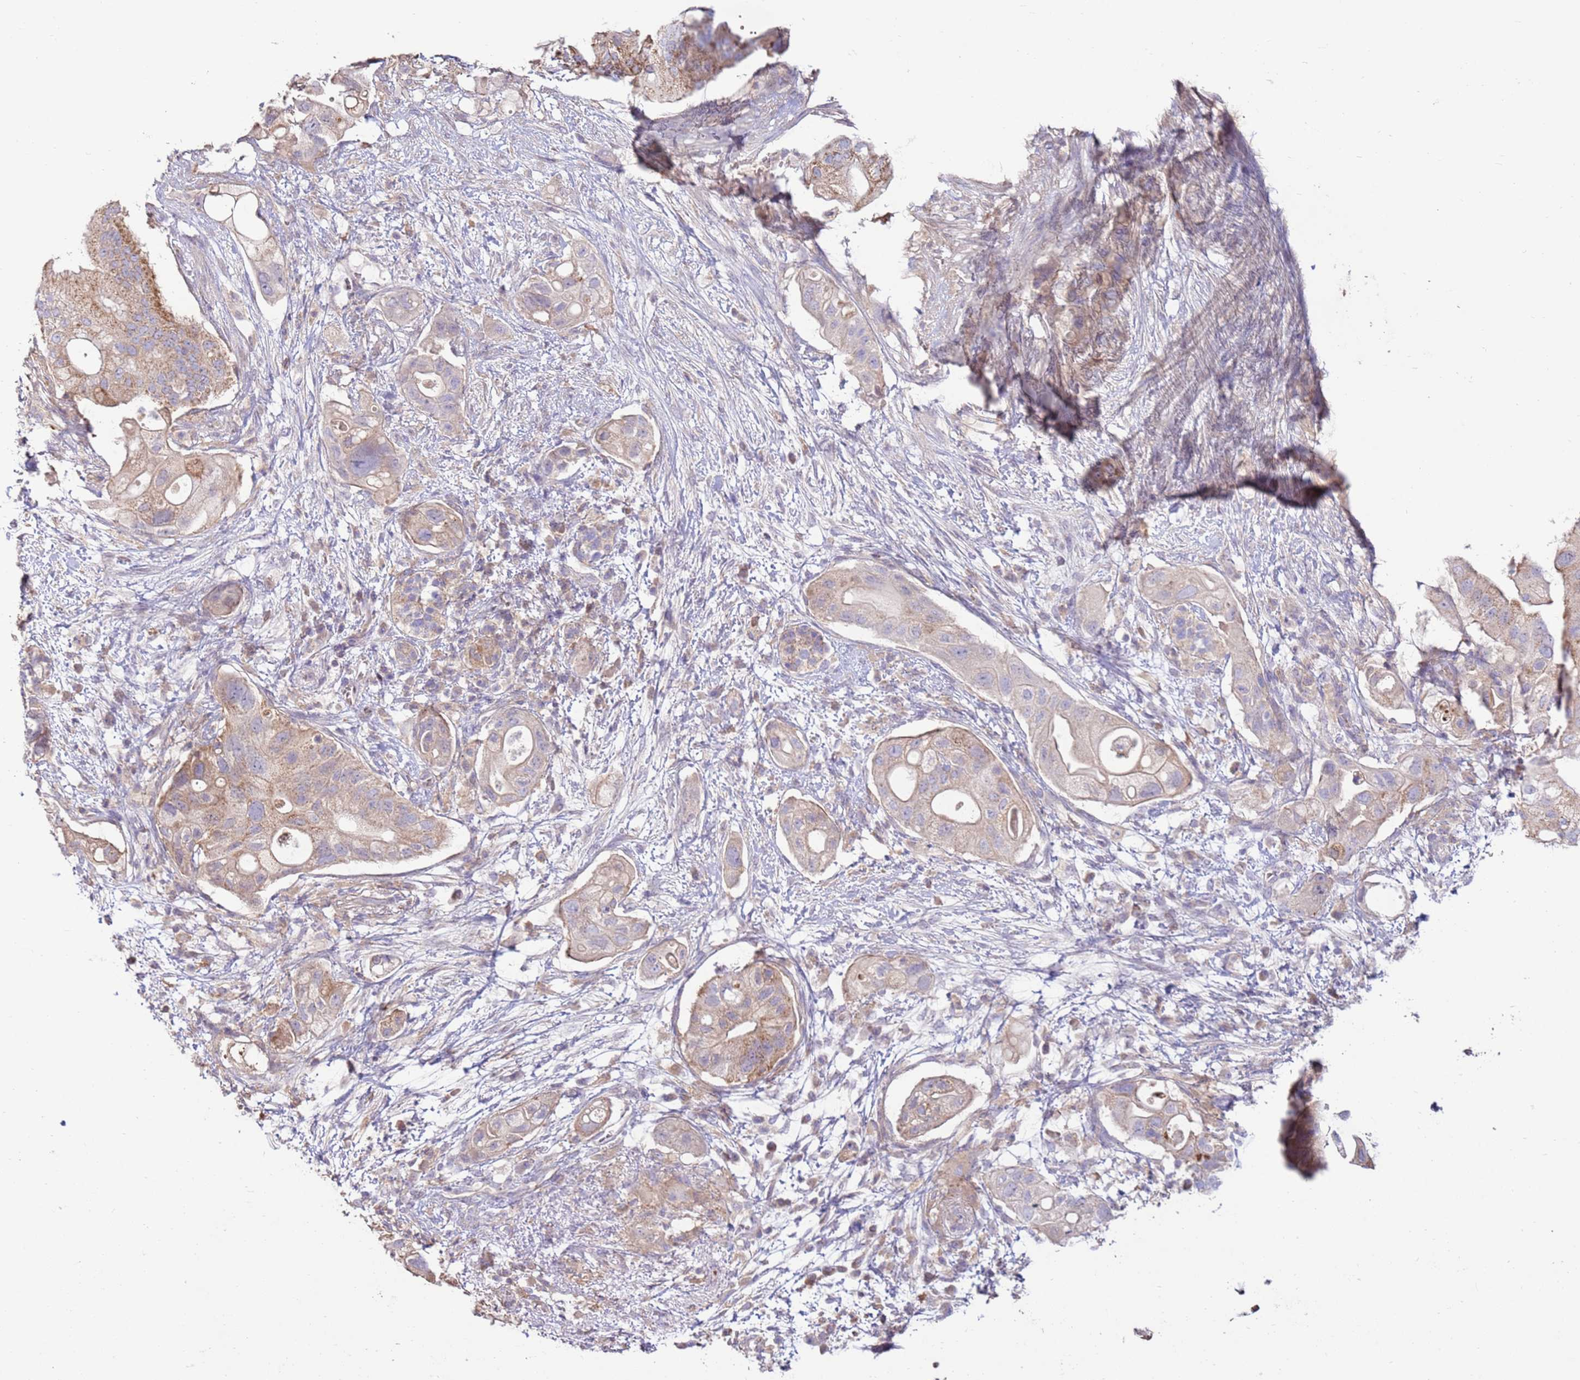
{"staining": {"intensity": "weak", "quantity": ">75%", "location": "cytoplasmic/membranous"}, "tissue": "pancreatic cancer", "cell_type": "Tumor cells", "image_type": "cancer", "snomed": [{"axis": "morphology", "description": "Adenocarcinoma, NOS"}, {"axis": "topography", "description": "Pancreas"}], "caption": "Immunohistochemistry (IHC) staining of adenocarcinoma (pancreatic), which reveals low levels of weak cytoplasmic/membranous positivity in about >75% of tumor cells indicating weak cytoplasmic/membranous protein positivity. The staining was performed using DAB (3,3'-diaminobenzidine) (brown) for protein detection and nuclei were counterstained in hematoxylin (blue).", "gene": "EVA1B", "patient": {"sex": "female", "age": 72}}